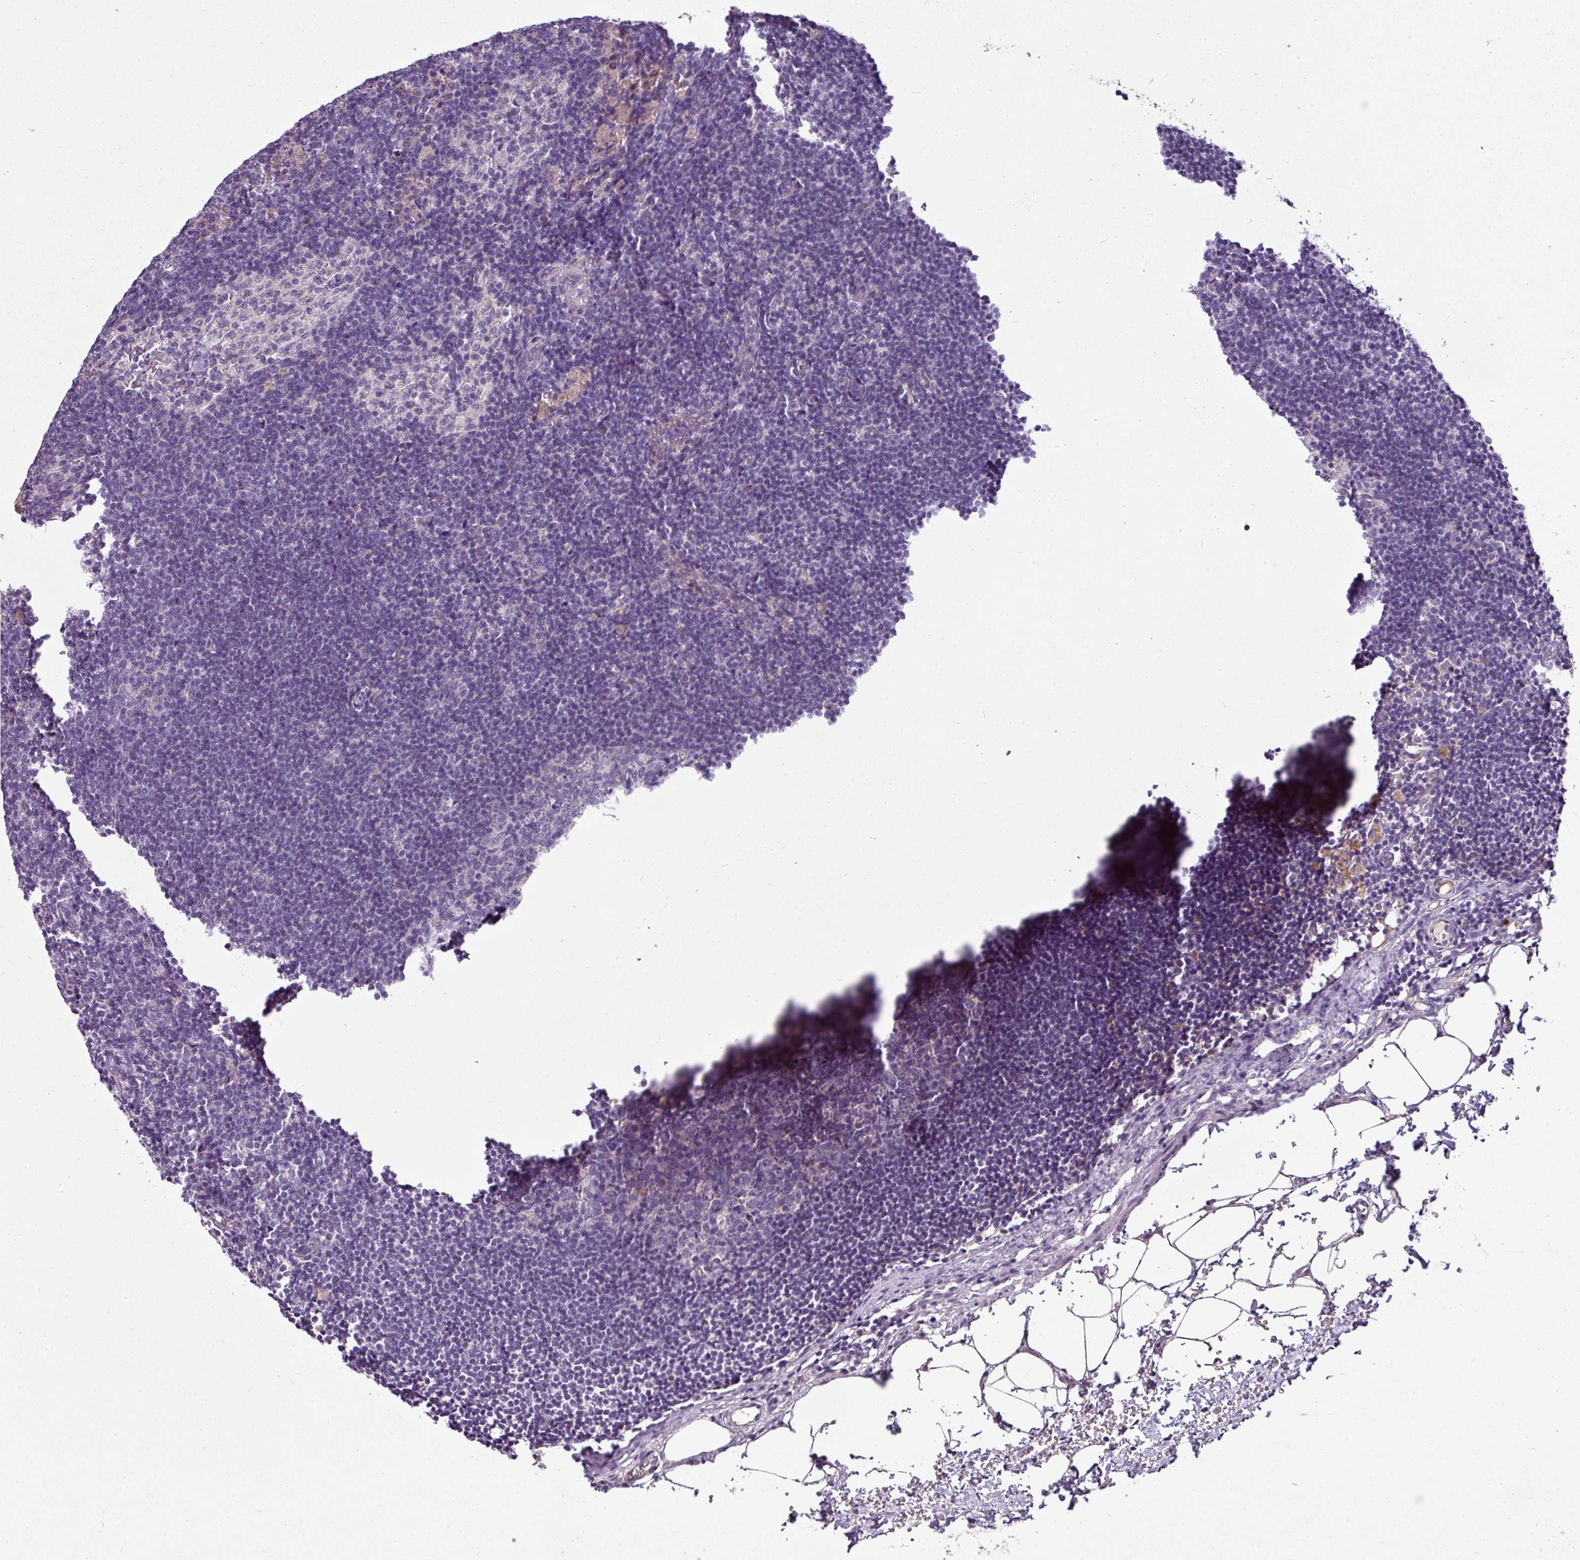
{"staining": {"intensity": "negative", "quantity": "none", "location": "none"}, "tissue": "lymph node", "cell_type": "Germinal center cells", "image_type": "normal", "snomed": [{"axis": "morphology", "description": "Normal tissue, NOS"}, {"axis": "topography", "description": "Lymph node"}], "caption": "Immunohistochemistry (IHC) photomicrograph of benign lymph node: human lymph node stained with DAB displays no significant protein expression in germinal center cells. (DAB IHC with hematoxylin counter stain).", "gene": "GAN", "patient": {"sex": "male", "age": 49}}